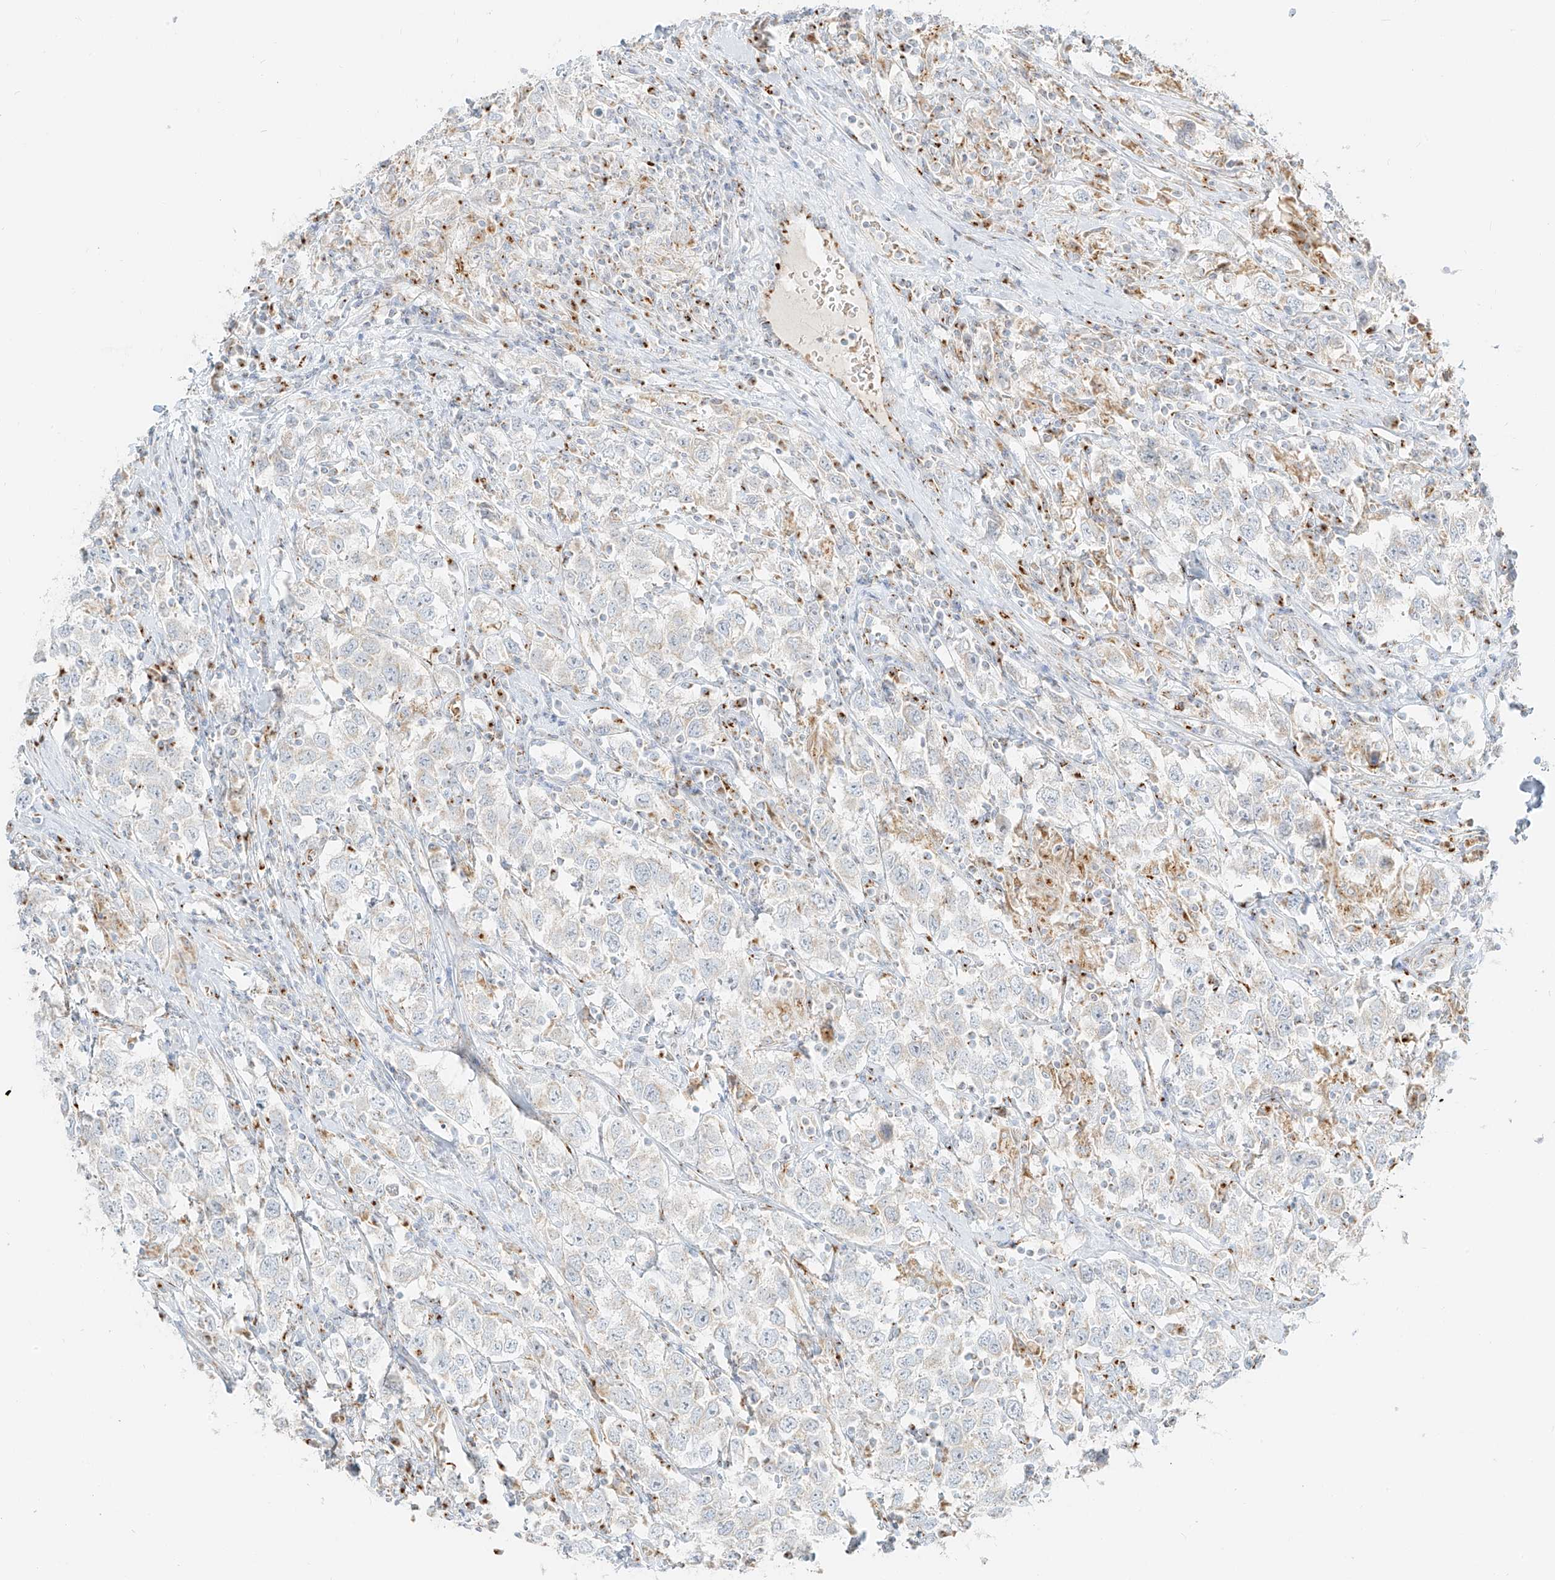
{"staining": {"intensity": "negative", "quantity": "none", "location": "none"}, "tissue": "testis cancer", "cell_type": "Tumor cells", "image_type": "cancer", "snomed": [{"axis": "morphology", "description": "Seminoma, NOS"}, {"axis": "topography", "description": "Testis"}], "caption": "Protein analysis of testis cancer (seminoma) displays no significant staining in tumor cells.", "gene": "TMEM87B", "patient": {"sex": "male", "age": 41}}